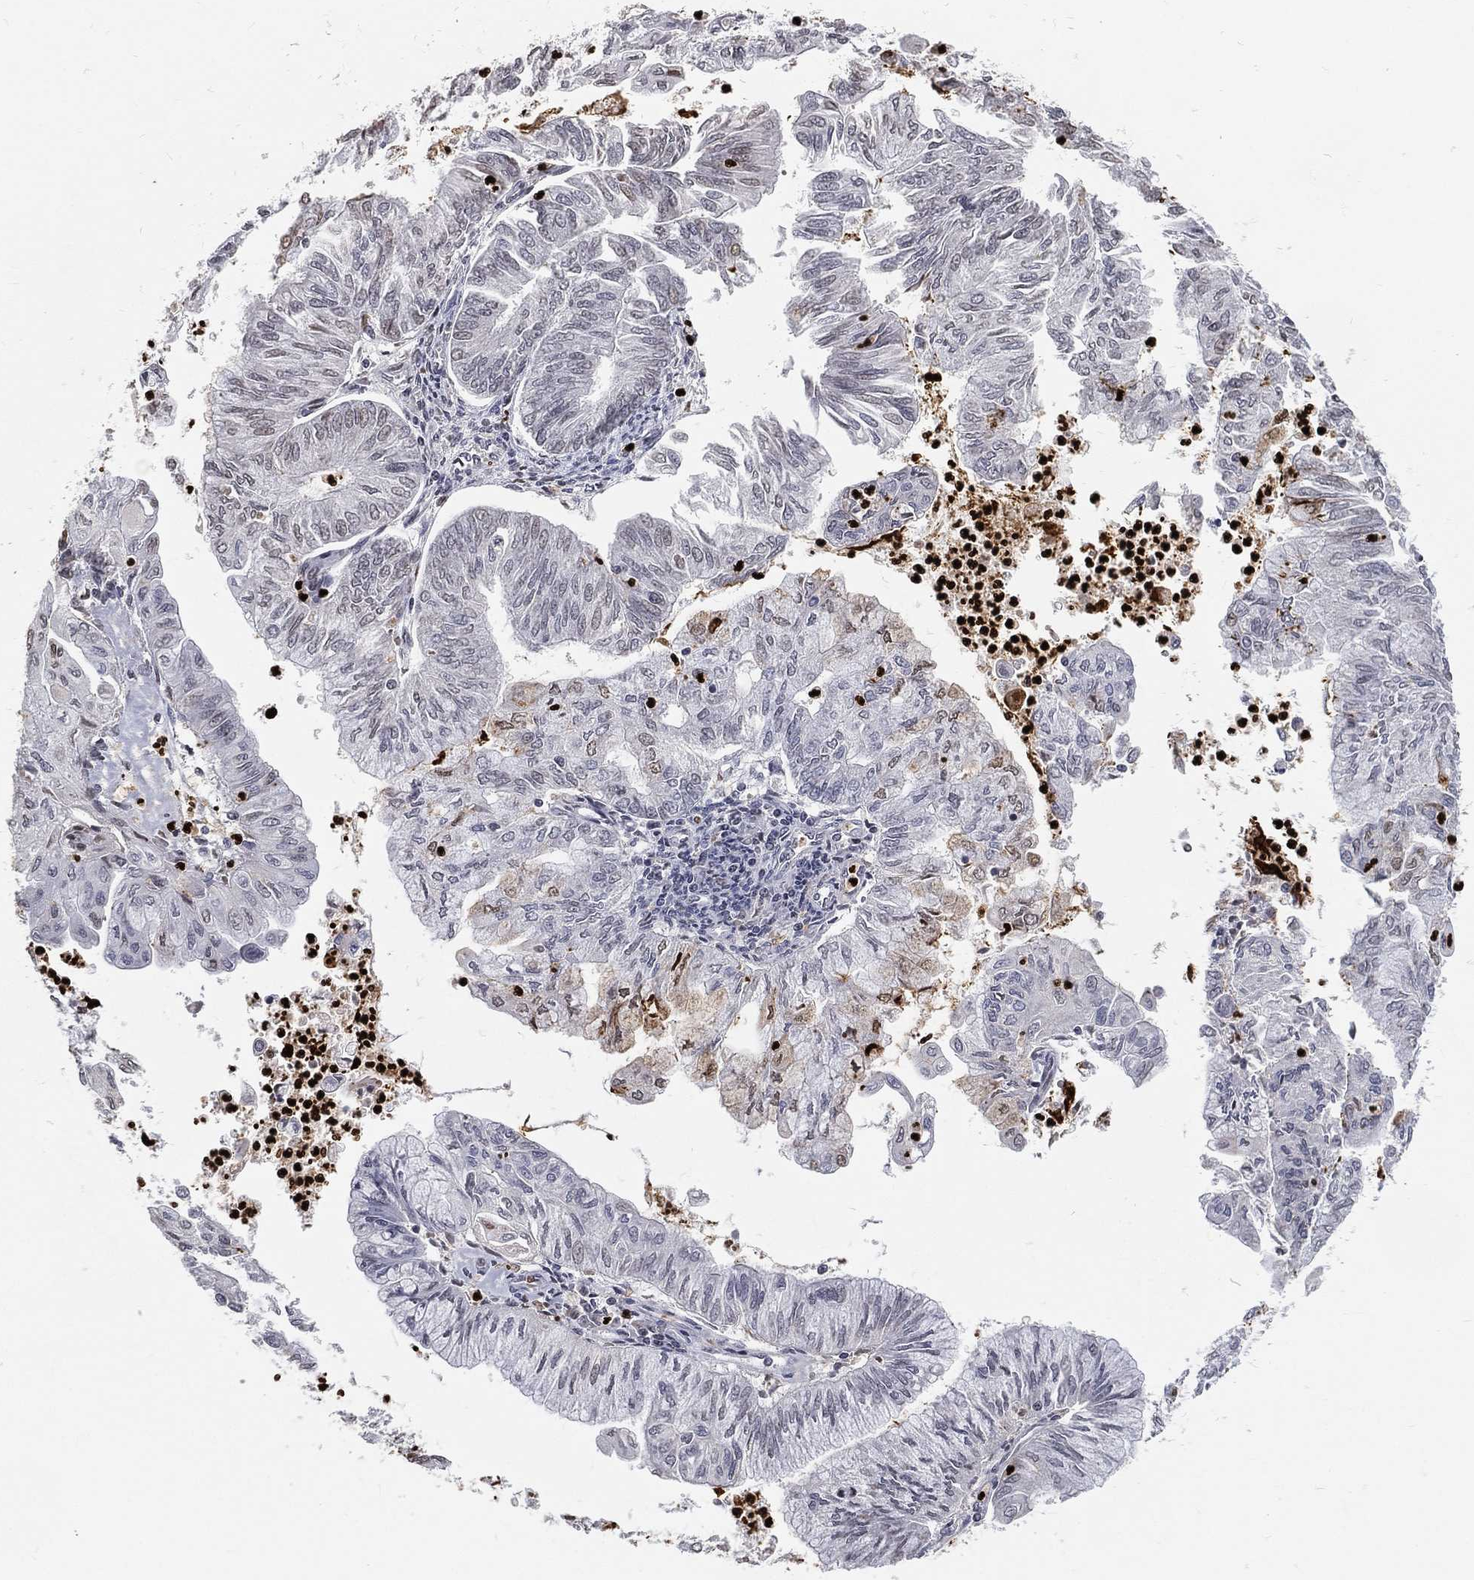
{"staining": {"intensity": "negative", "quantity": "none", "location": "none"}, "tissue": "endometrial cancer", "cell_type": "Tumor cells", "image_type": "cancer", "snomed": [{"axis": "morphology", "description": "Adenocarcinoma, NOS"}, {"axis": "topography", "description": "Endometrium"}], "caption": "Protein analysis of endometrial adenocarcinoma shows no significant positivity in tumor cells.", "gene": "ARG1", "patient": {"sex": "female", "age": 59}}